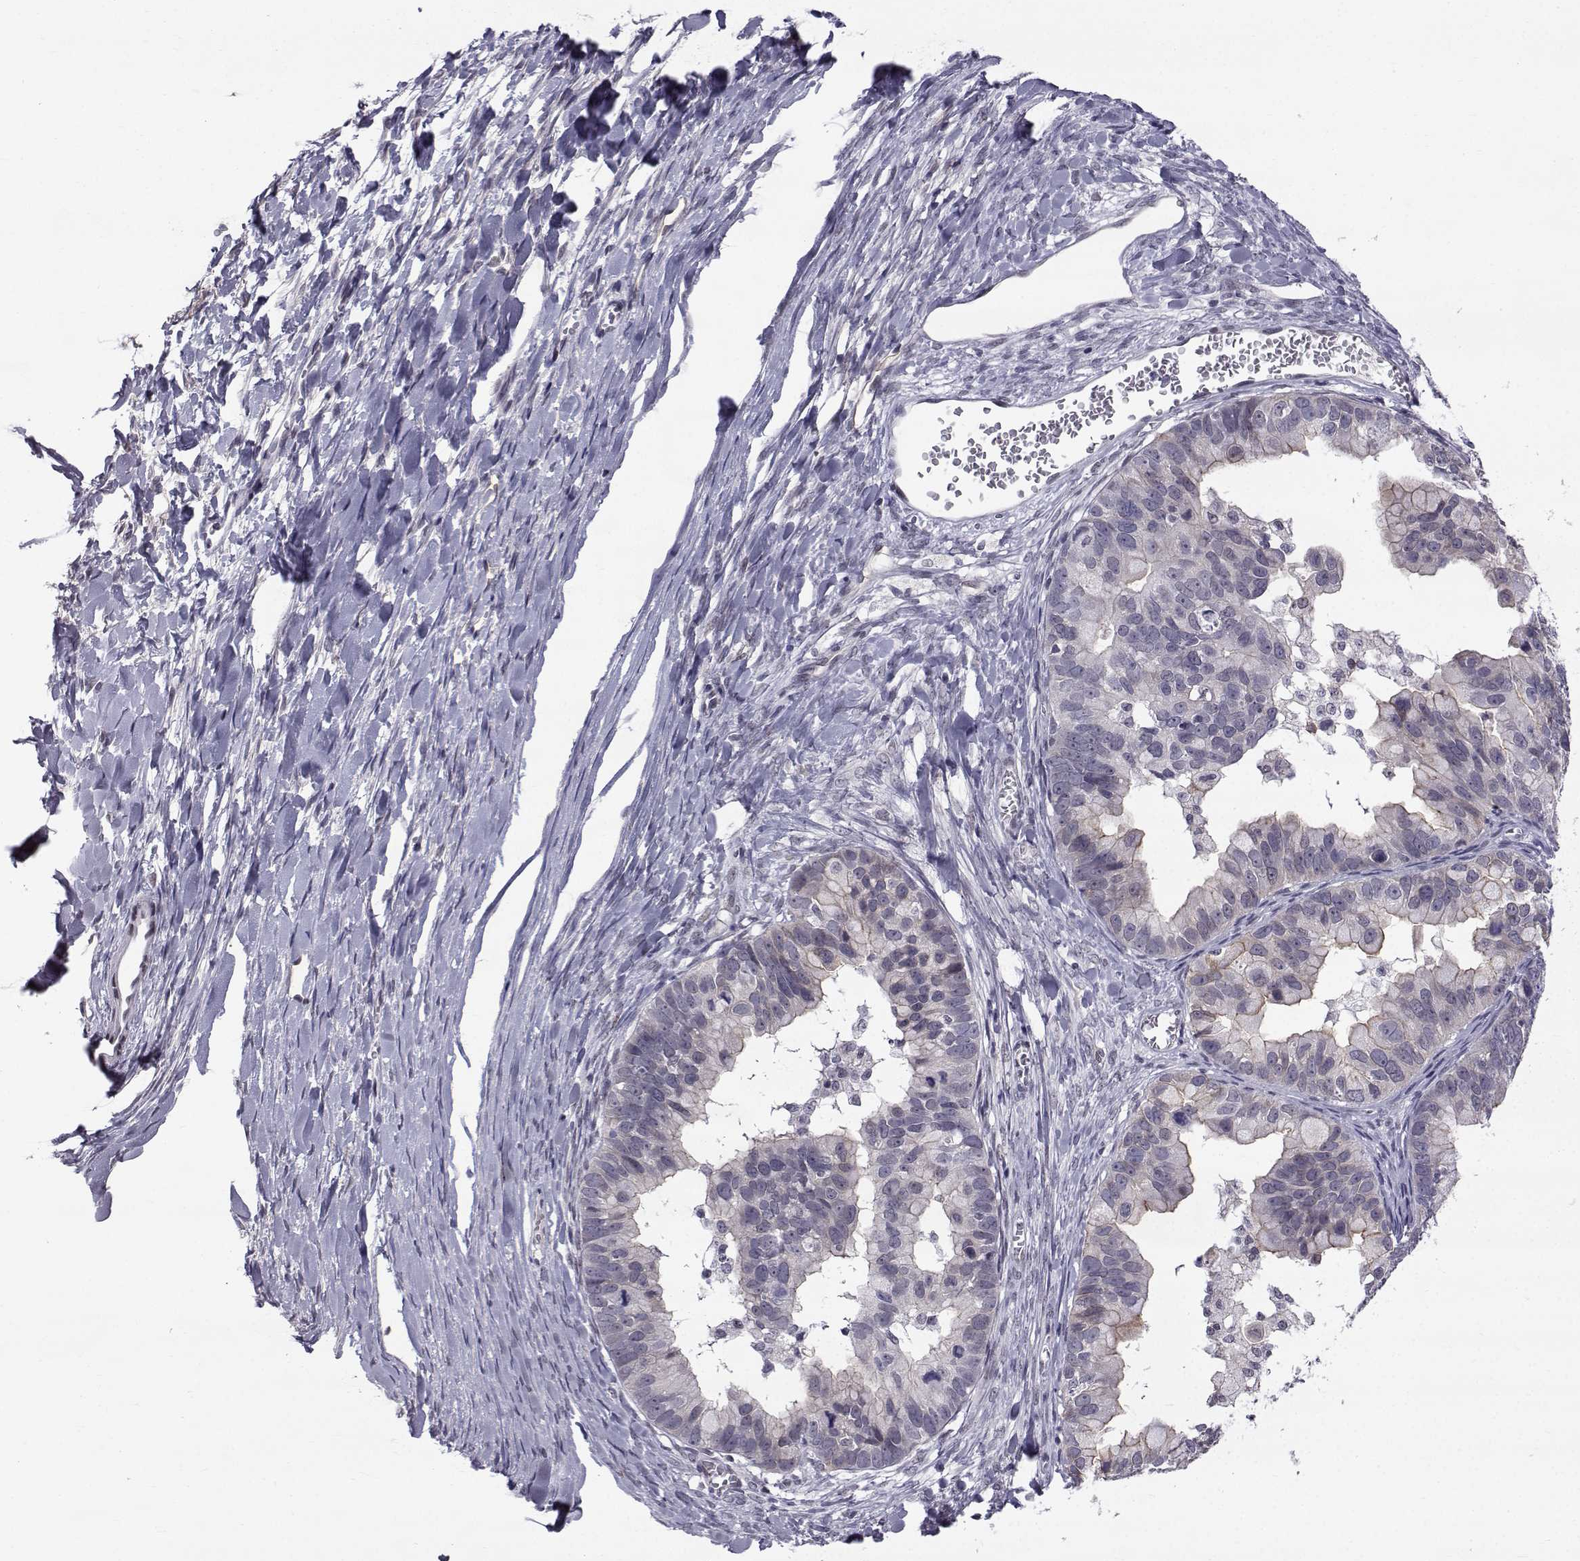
{"staining": {"intensity": "weak", "quantity": "<25%", "location": "cytoplasmic/membranous"}, "tissue": "ovarian cancer", "cell_type": "Tumor cells", "image_type": "cancer", "snomed": [{"axis": "morphology", "description": "Cystadenocarcinoma, mucinous, NOS"}, {"axis": "topography", "description": "Ovary"}], "caption": "Immunohistochemical staining of ovarian cancer reveals no significant expression in tumor cells.", "gene": "RBM24", "patient": {"sex": "female", "age": 76}}